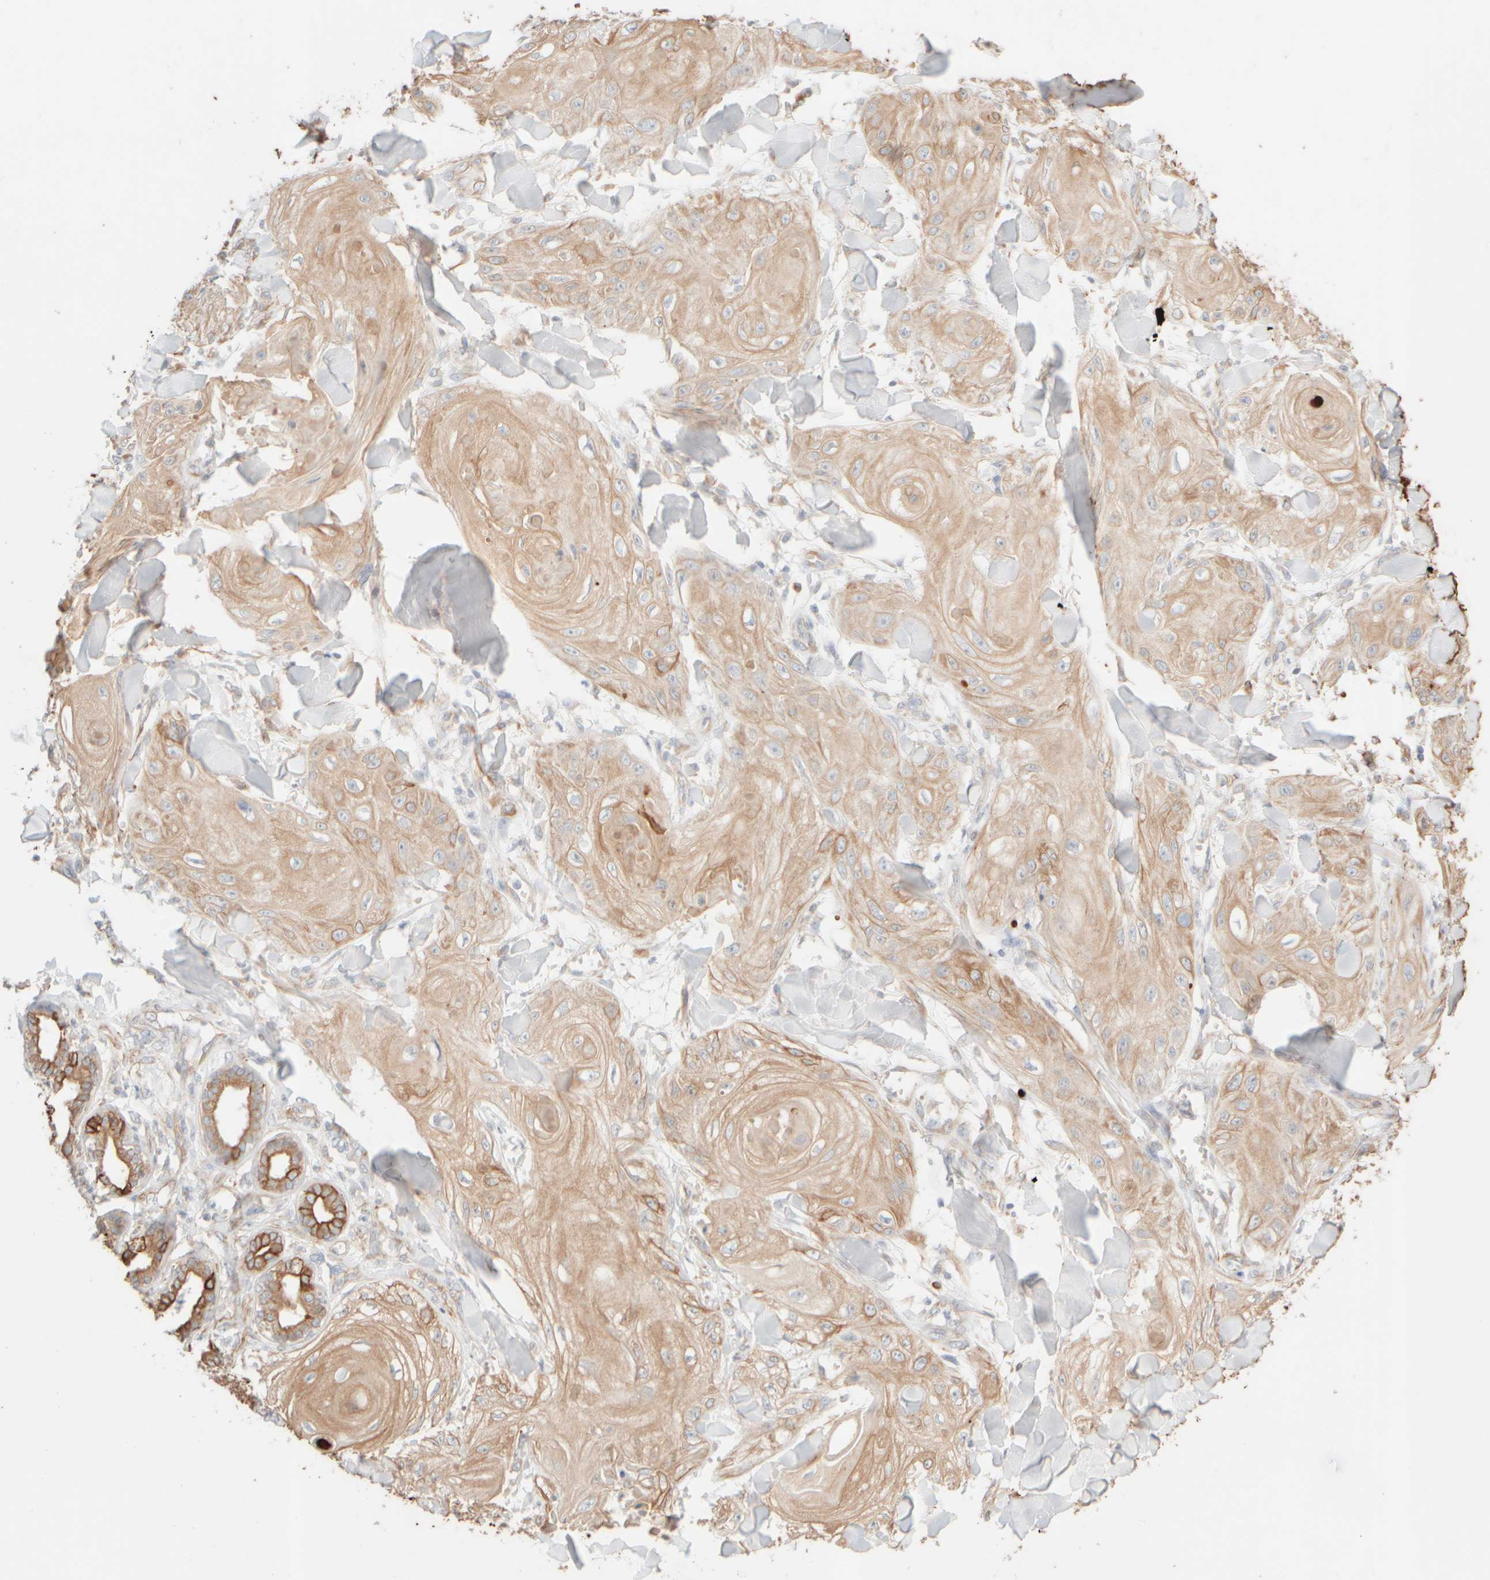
{"staining": {"intensity": "weak", "quantity": ">75%", "location": "cytoplasmic/membranous"}, "tissue": "skin cancer", "cell_type": "Tumor cells", "image_type": "cancer", "snomed": [{"axis": "morphology", "description": "Squamous cell carcinoma, NOS"}, {"axis": "topography", "description": "Skin"}], "caption": "This is an image of IHC staining of skin cancer (squamous cell carcinoma), which shows weak positivity in the cytoplasmic/membranous of tumor cells.", "gene": "KRT15", "patient": {"sex": "male", "age": 74}}